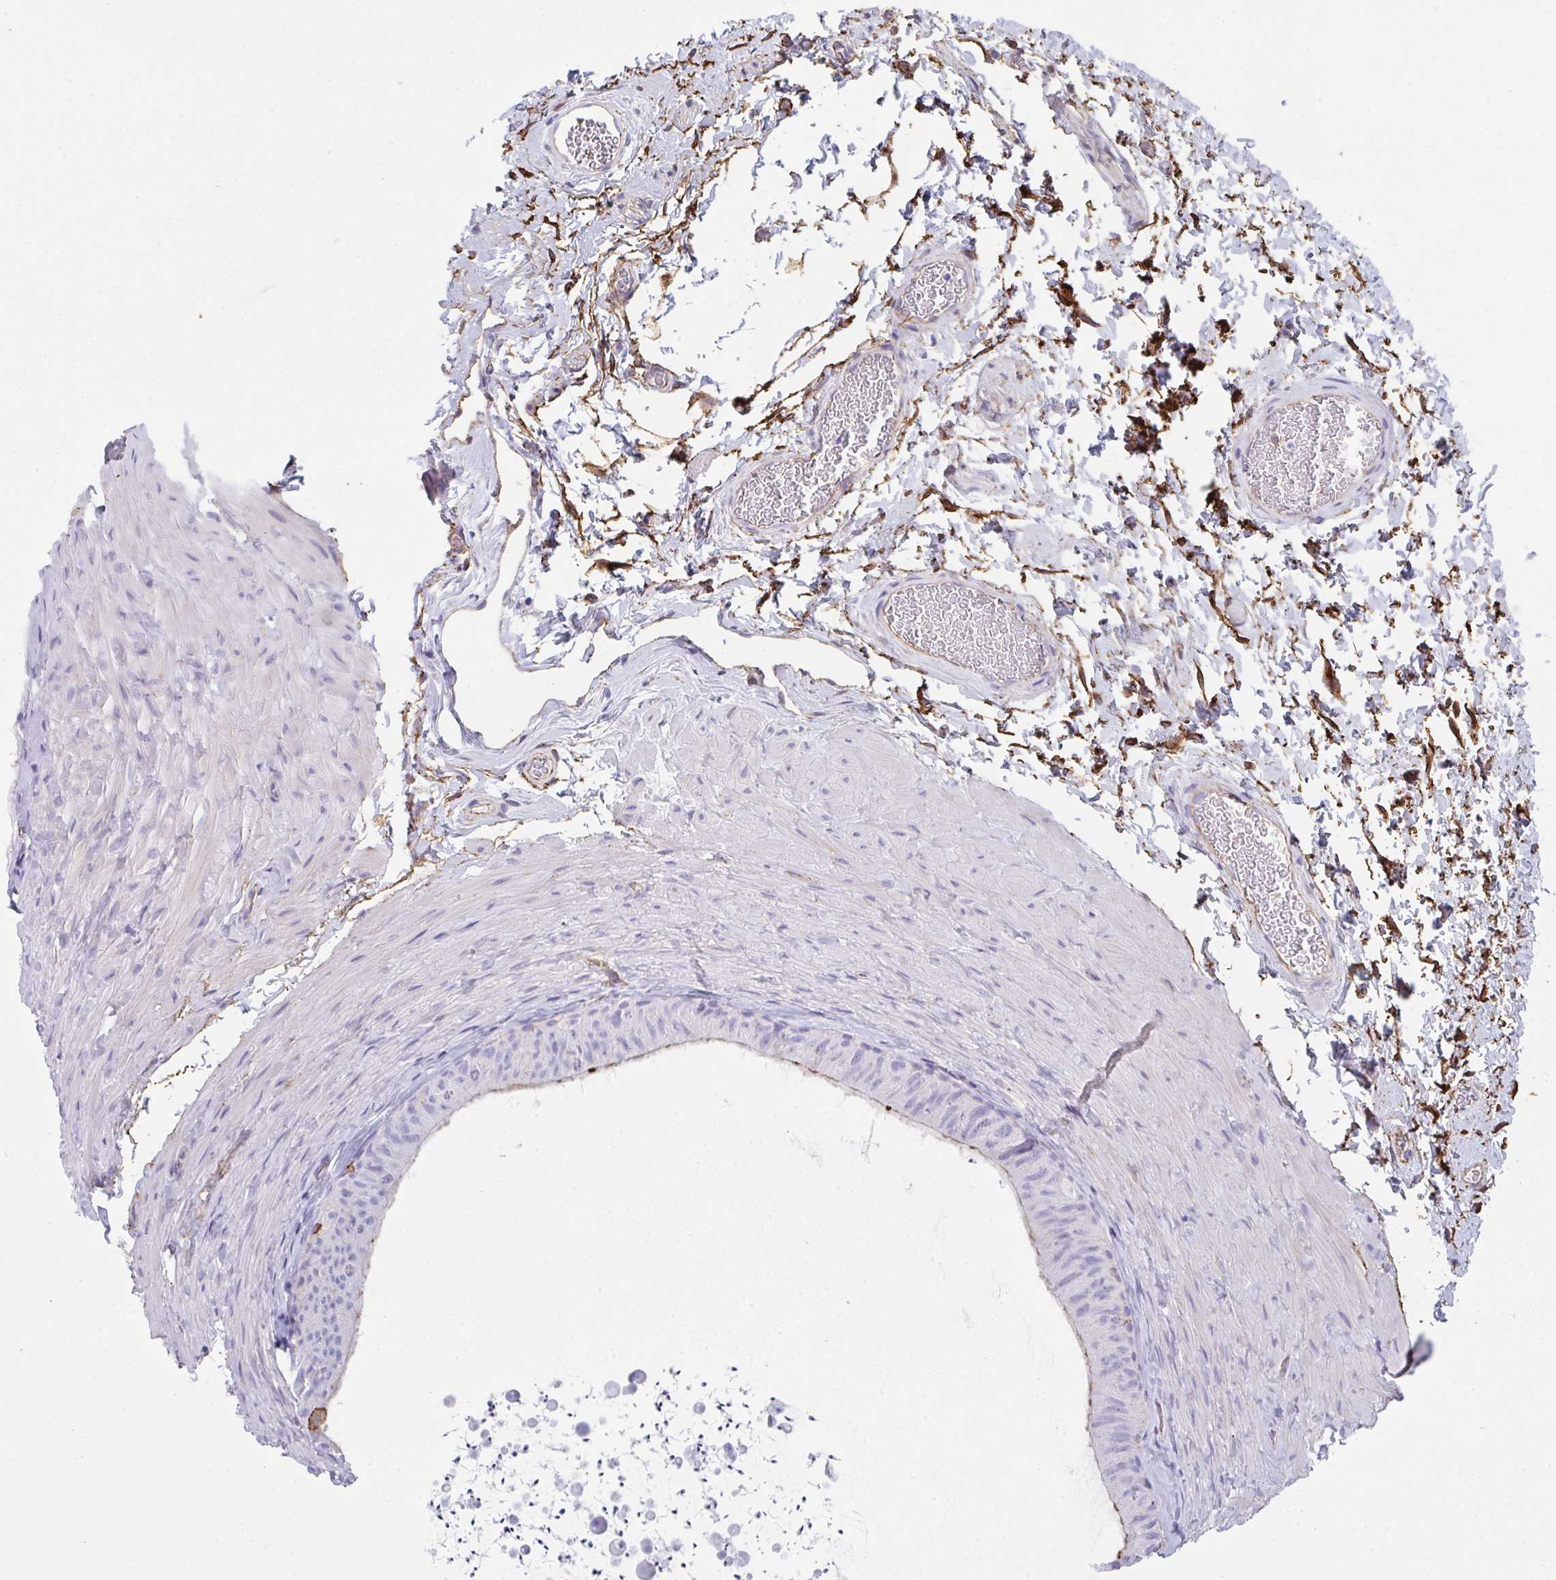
{"staining": {"intensity": "strong", "quantity": "<25%", "location": "cytoplasmic/membranous"}, "tissue": "epididymis", "cell_type": "Glandular cells", "image_type": "normal", "snomed": [{"axis": "morphology", "description": "Normal tissue, NOS"}, {"axis": "topography", "description": "Epididymis, spermatic cord, NOS"}, {"axis": "topography", "description": "Epididymis"}], "caption": "This photomicrograph demonstrates immunohistochemistry (IHC) staining of benign epididymis, with medium strong cytoplasmic/membranous staining in about <25% of glandular cells.", "gene": "DBN1", "patient": {"sex": "male", "age": 31}}